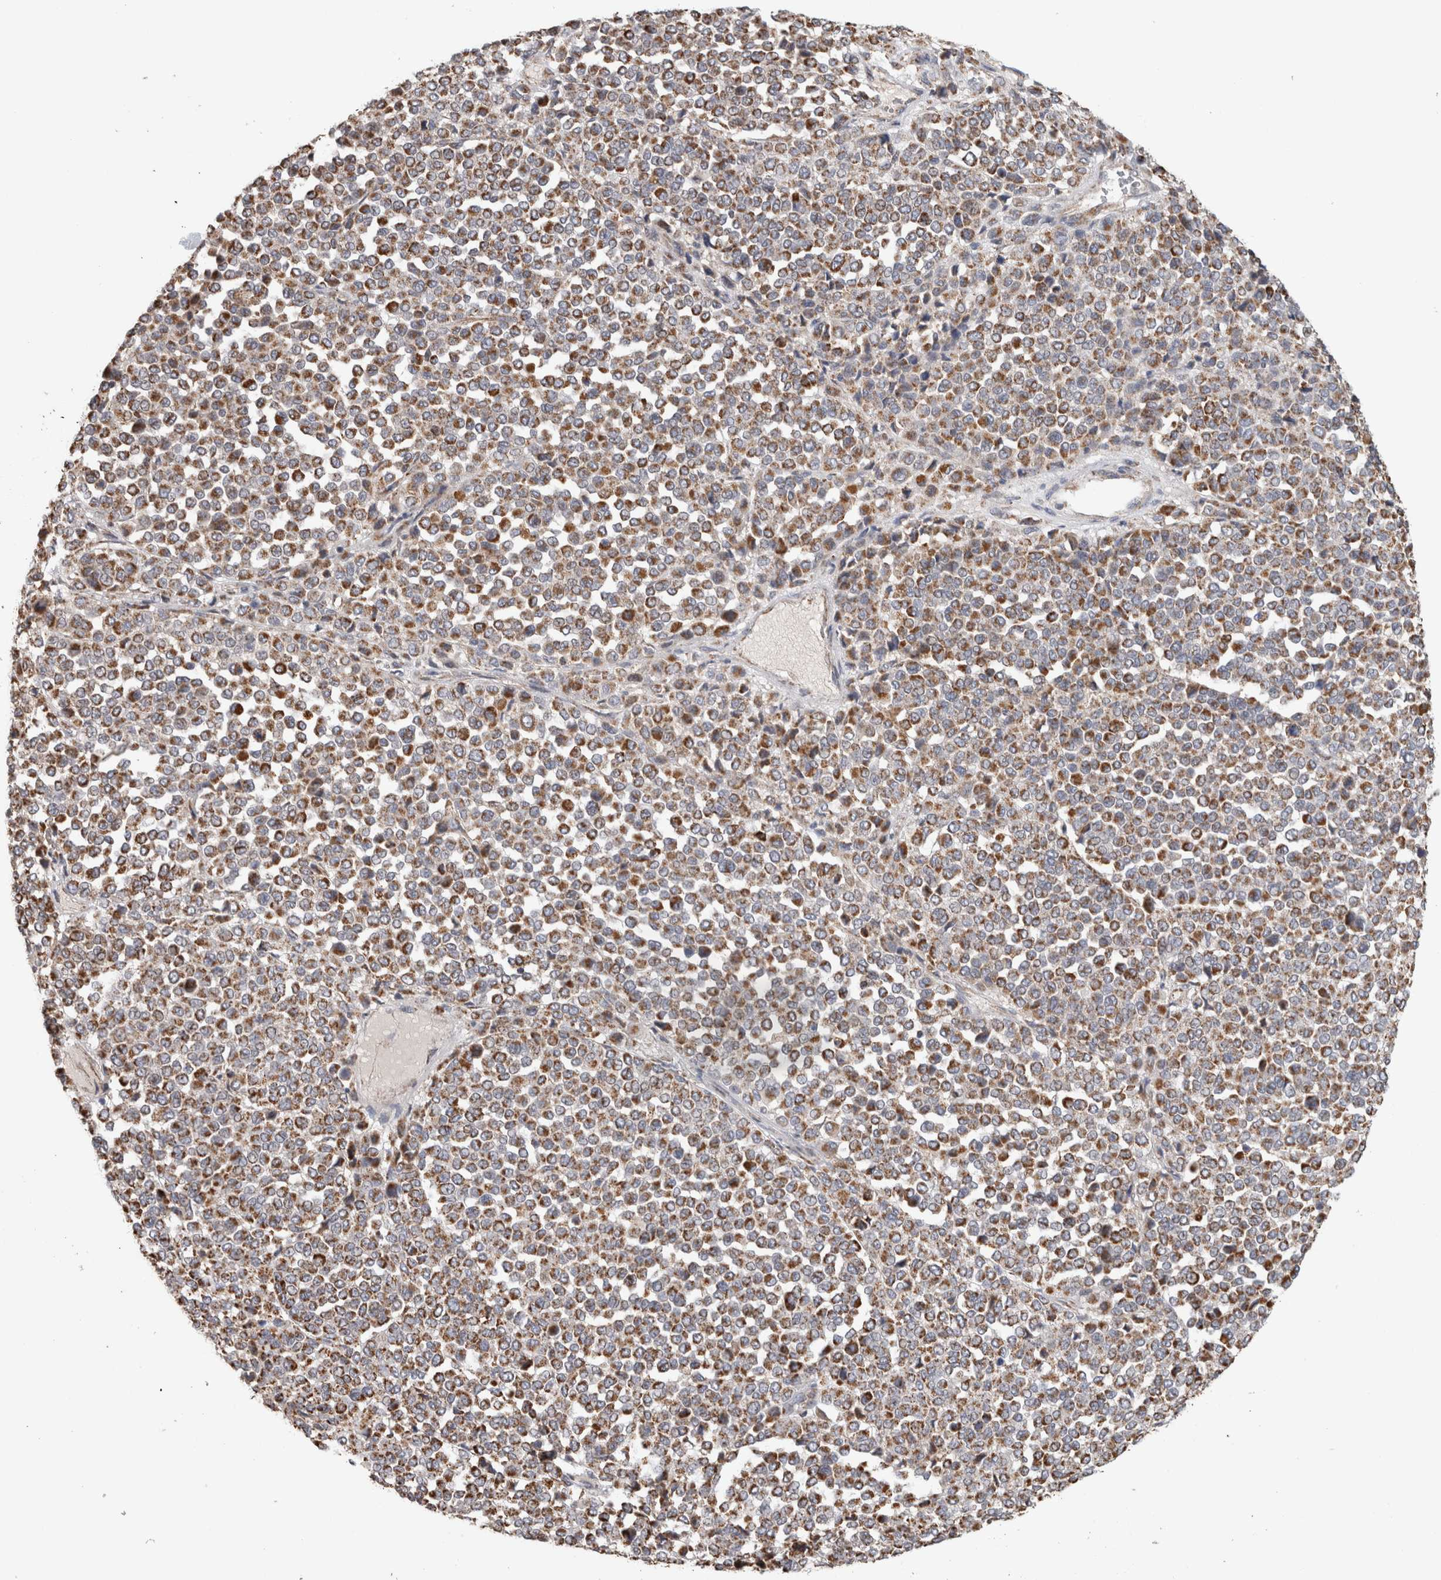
{"staining": {"intensity": "moderate", "quantity": ">75%", "location": "cytoplasmic/membranous"}, "tissue": "melanoma", "cell_type": "Tumor cells", "image_type": "cancer", "snomed": [{"axis": "morphology", "description": "Malignant melanoma, Metastatic site"}, {"axis": "topography", "description": "Pancreas"}], "caption": "Melanoma stained for a protein demonstrates moderate cytoplasmic/membranous positivity in tumor cells. (DAB IHC with brightfield microscopy, high magnification).", "gene": "ST8SIA1", "patient": {"sex": "female", "age": 30}}